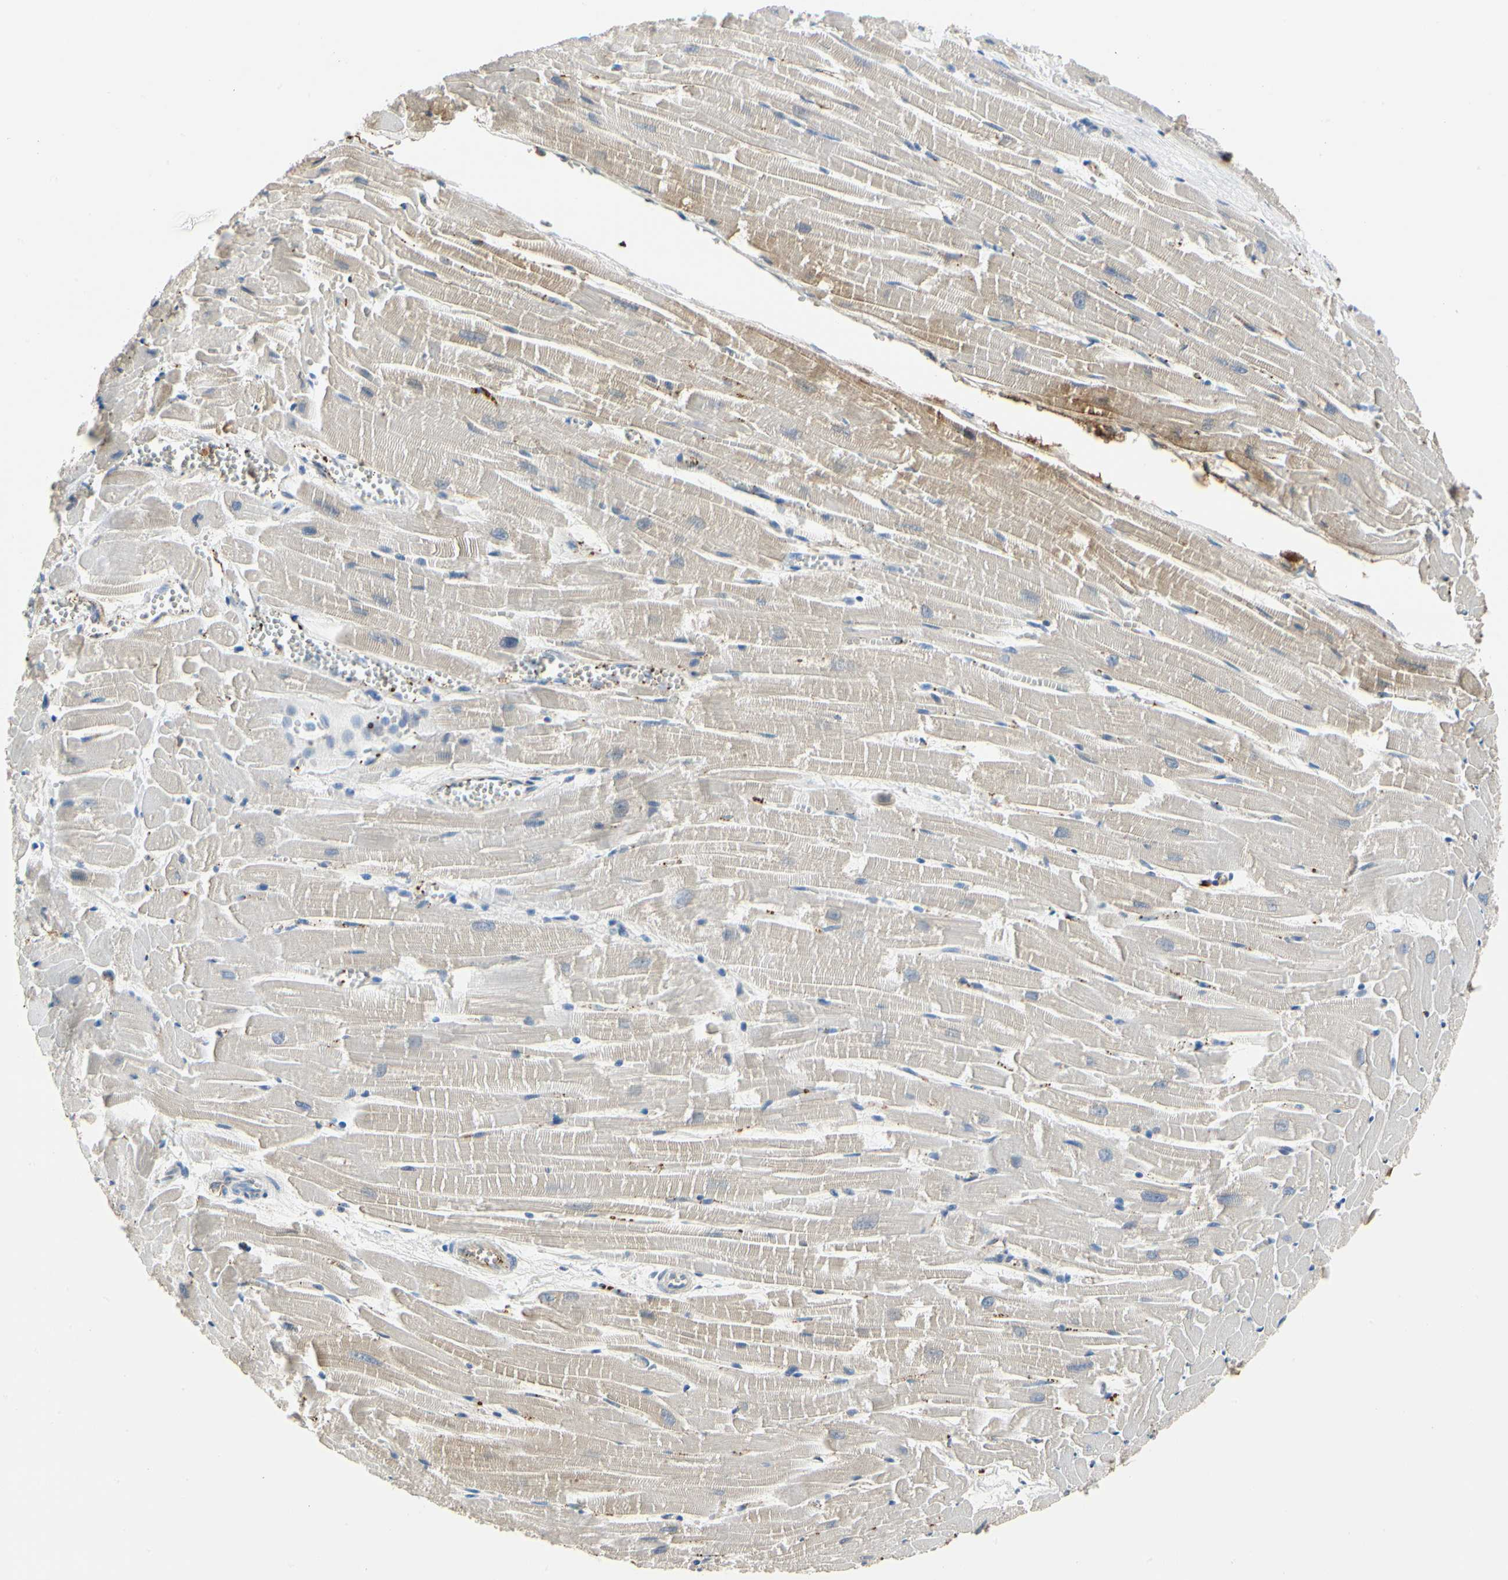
{"staining": {"intensity": "moderate", "quantity": "25%-75%", "location": "cytoplasmic/membranous"}, "tissue": "heart muscle", "cell_type": "Cardiomyocytes", "image_type": "normal", "snomed": [{"axis": "morphology", "description": "Normal tissue, NOS"}, {"axis": "topography", "description": "Heart"}], "caption": "The histopathology image reveals staining of benign heart muscle, revealing moderate cytoplasmic/membranous protein staining (brown color) within cardiomyocytes. (Brightfield microscopy of DAB IHC at high magnification).", "gene": "FGB", "patient": {"sex": "female", "age": 19}}